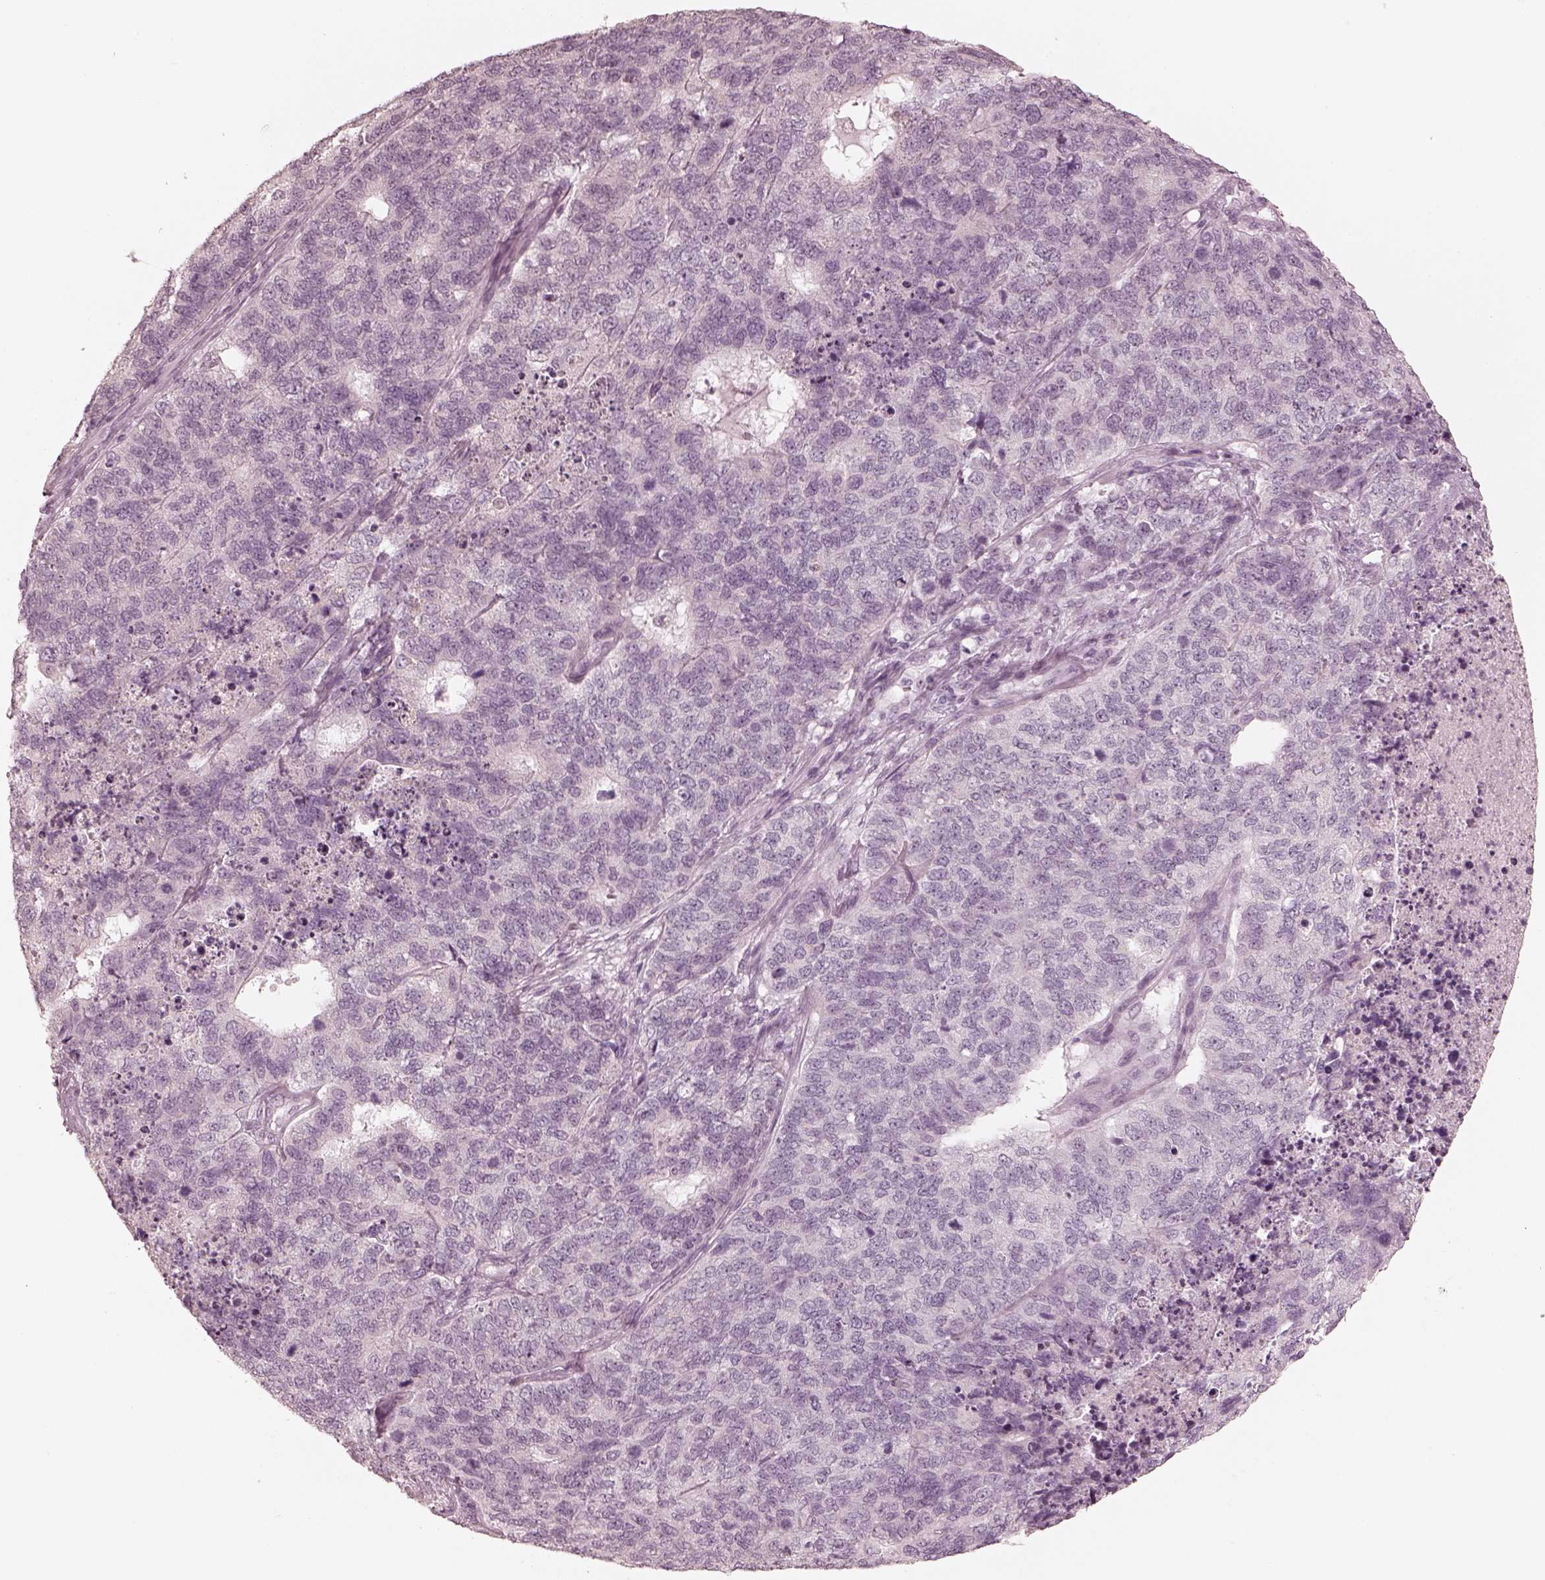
{"staining": {"intensity": "negative", "quantity": "none", "location": "none"}, "tissue": "cervical cancer", "cell_type": "Tumor cells", "image_type": "cancer", "snomed": [{"axis": "morphology", "description": "Squamous cell carcinoma, NOS"}, {"axis": "topography", "description": "Cervix"}], "caption": "Tumor cells are negative for brown protein staining in cervical squamous cell carcinoma.", "gene": "CALR3", "patient": {"sex": "female", "age": 63}}